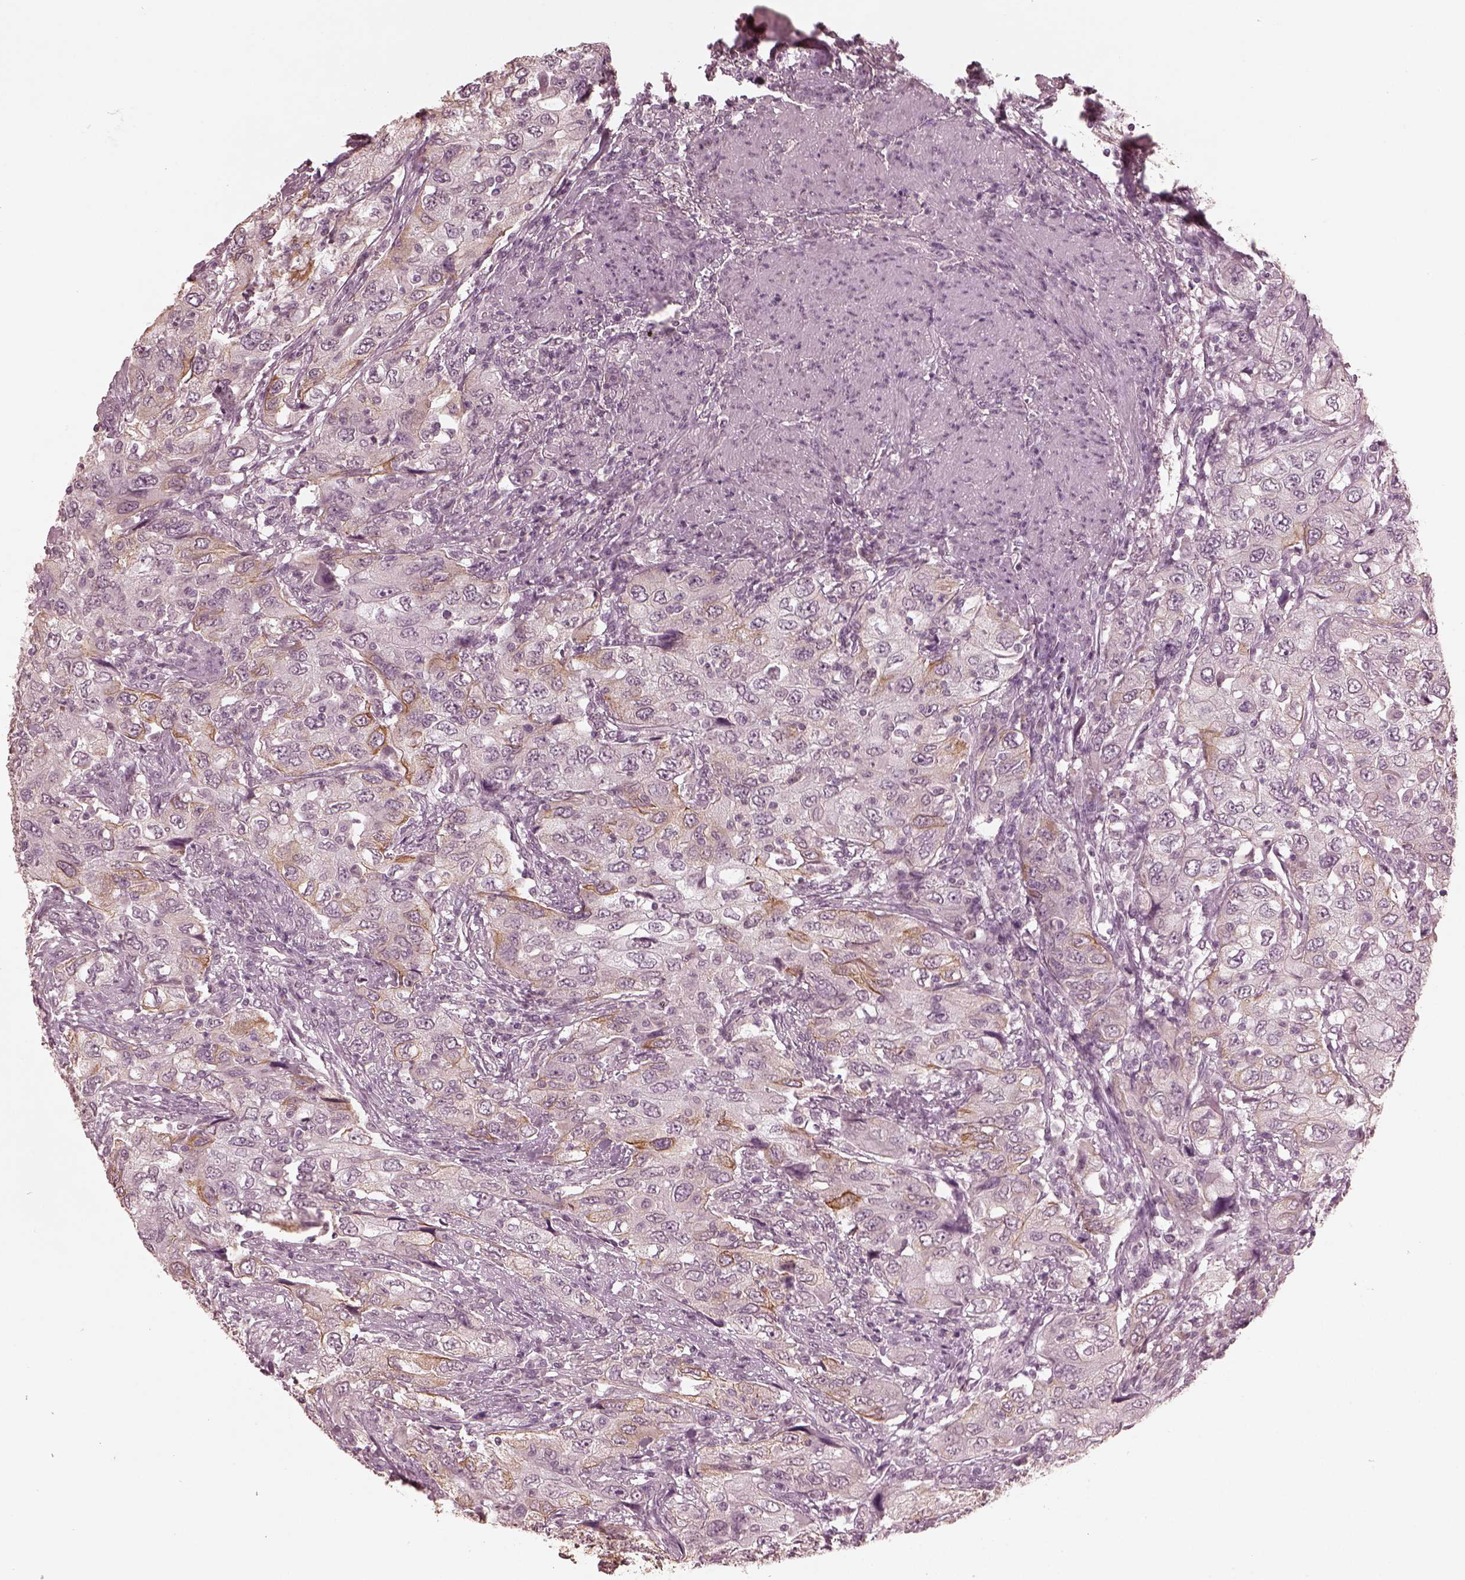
{"staining": {"intensity": "moderate", "quantity": "<25%", "location": "cytoplasmic/membranous"}, "tissue": "urothelial cancer", "cell_type": "Tumor cells", "image_type": "cancer", "snomed": [{"axis": "morphology", "description": "Urothelial carcinoma, High grade"}, {"axis": "topography", "description": "Urinary bladder"}], "caption": "DAB (3,3'-diaminobenzidine) immunohistochemical staining of urothelial carcinoma (high-grade) shows moderate cytoplasmic/membranous protein positivity in about <25% of tumor cells.", "gene": "KRT79", "patient": {"sex": "male", "age": 76}}